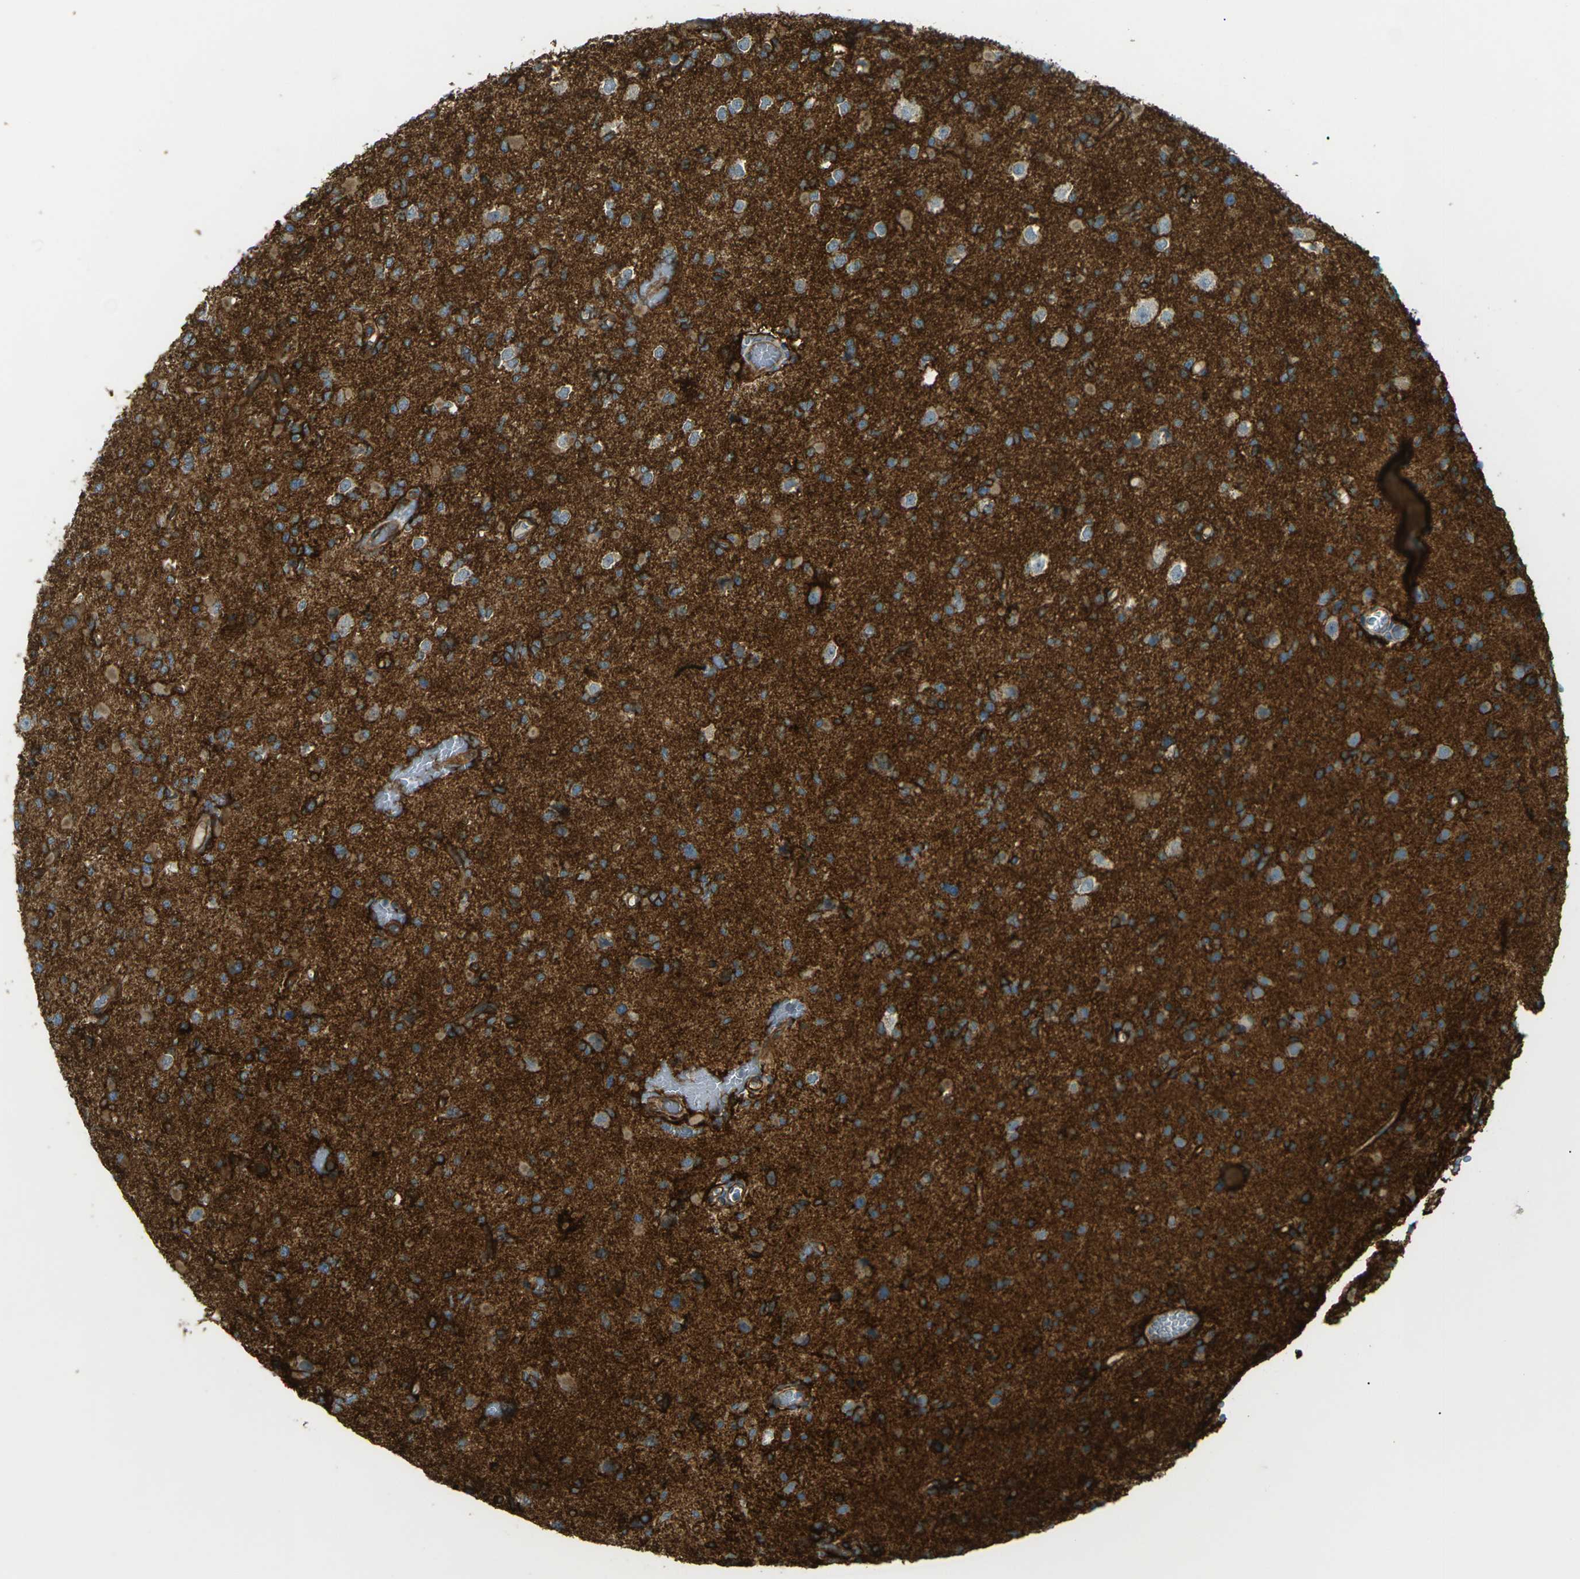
{"staining": {"intensity": "strong", "quantity": "25%-75%", "location": "cytoplasmic/membranous"}, "tissue": "glioma", "cell_type": "Tumor cells", "image_type": "cancer", "snomed": [{"axis": "morphology", "description": "Glioma, malignant, Low grade"}, {"axis": "topography", "description": "Brain"}], "caption": "Immunohistochemistry image of human malignant glioma (low-grade) stained for a protein (brown), which shows high levels of strong cytoplasmic/membranous positivity in approximately 25%-75% of tumor cells.", "gene": "S1PR1", "patient": {"sex": "female", "age": 22}}